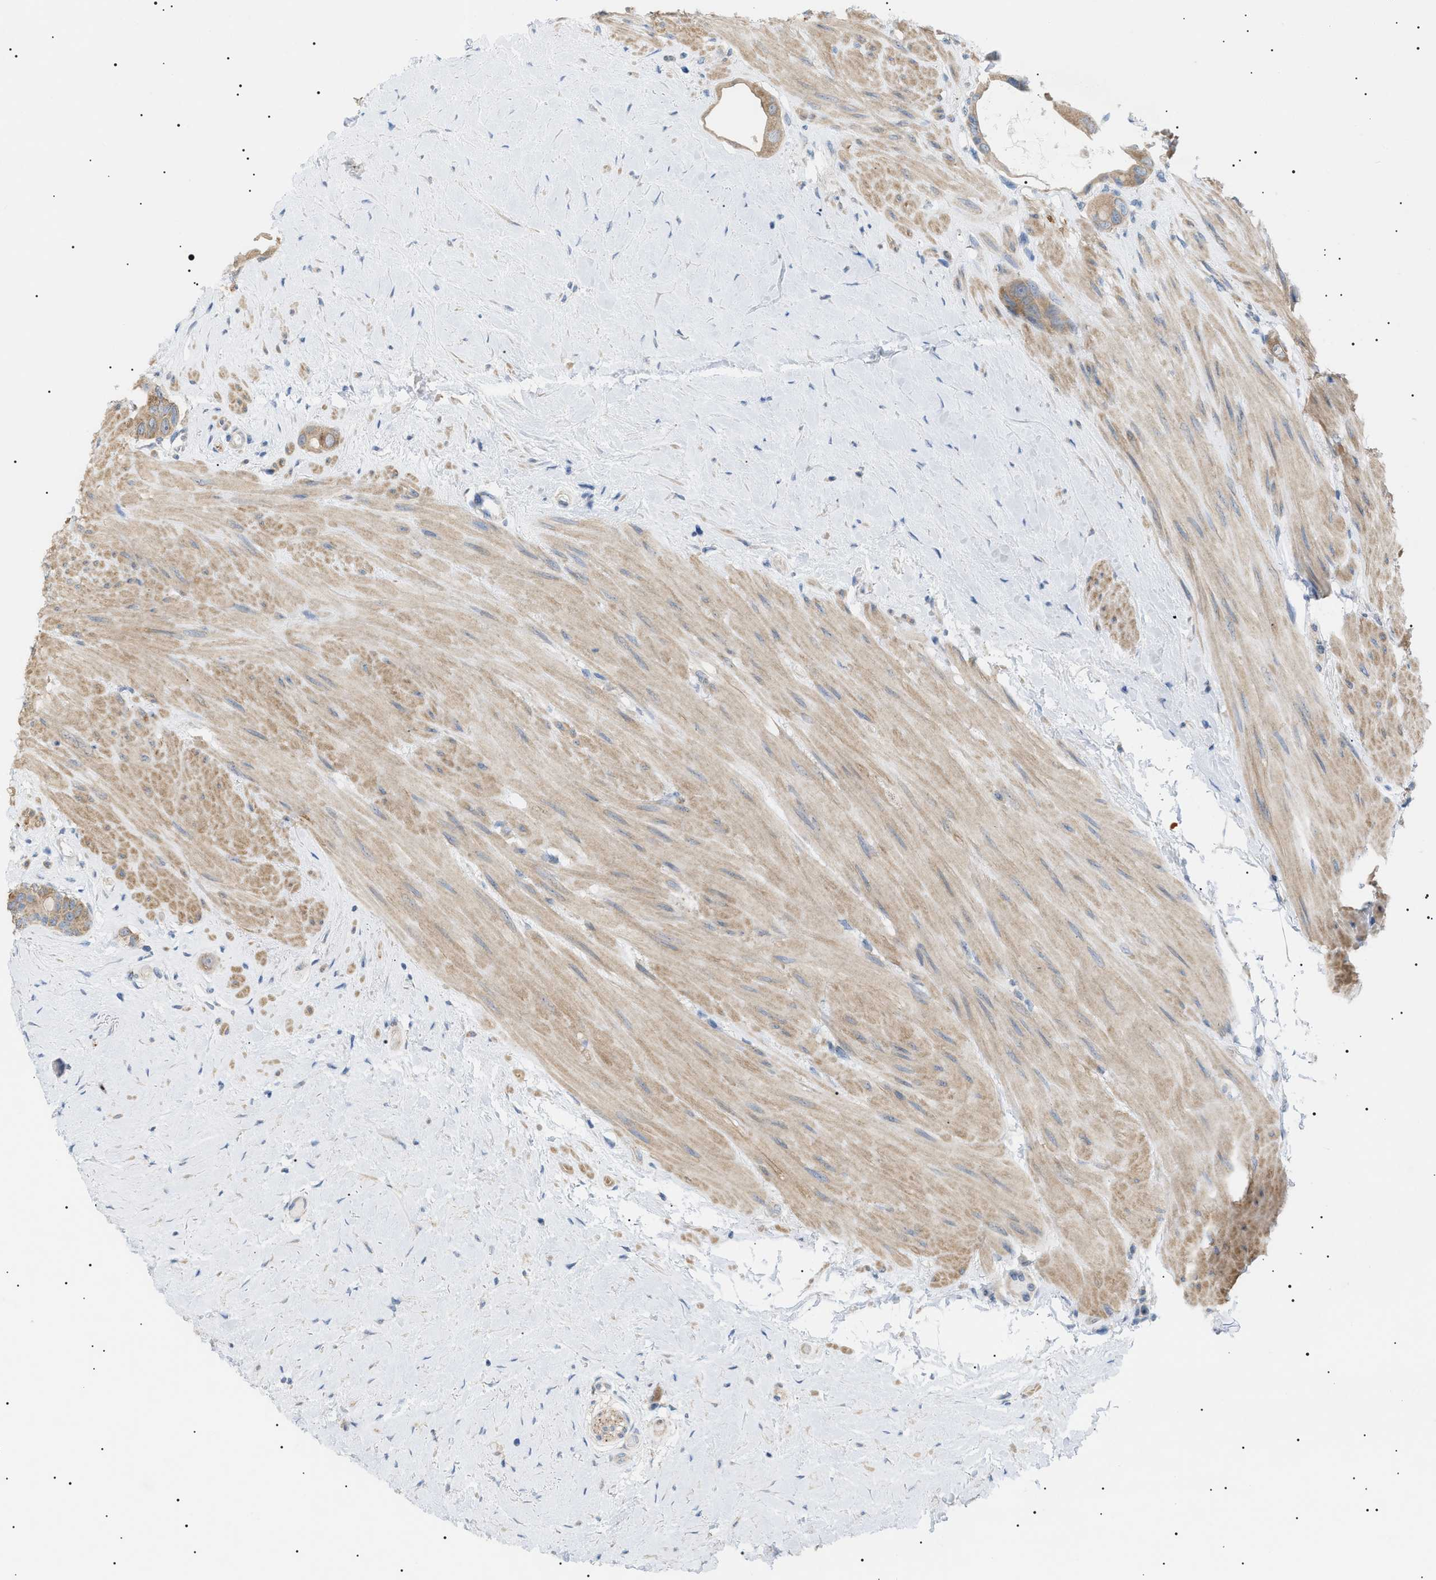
{"staining": {"intensity": "moderate", "quantity": ">75%", "location": "cytoplasmic/membranous"}, "tissue": "colorectal cancer", "cell_type": "Tumor cells", "image_type": "cancer", "snomed": [{"axis": "morphology", "description": "Adenocarcinoma, NOS"}, {"axis": "topography", "description": "Rectum"}], "caption": "Immunohistochemical staining of human colorectal cancer displays moderate cytoplasmic/membranous protein positivity in approximately >75% of tumor cells.", "gene": "IRS2", "patient": {"sex": "male", "age": 51}}